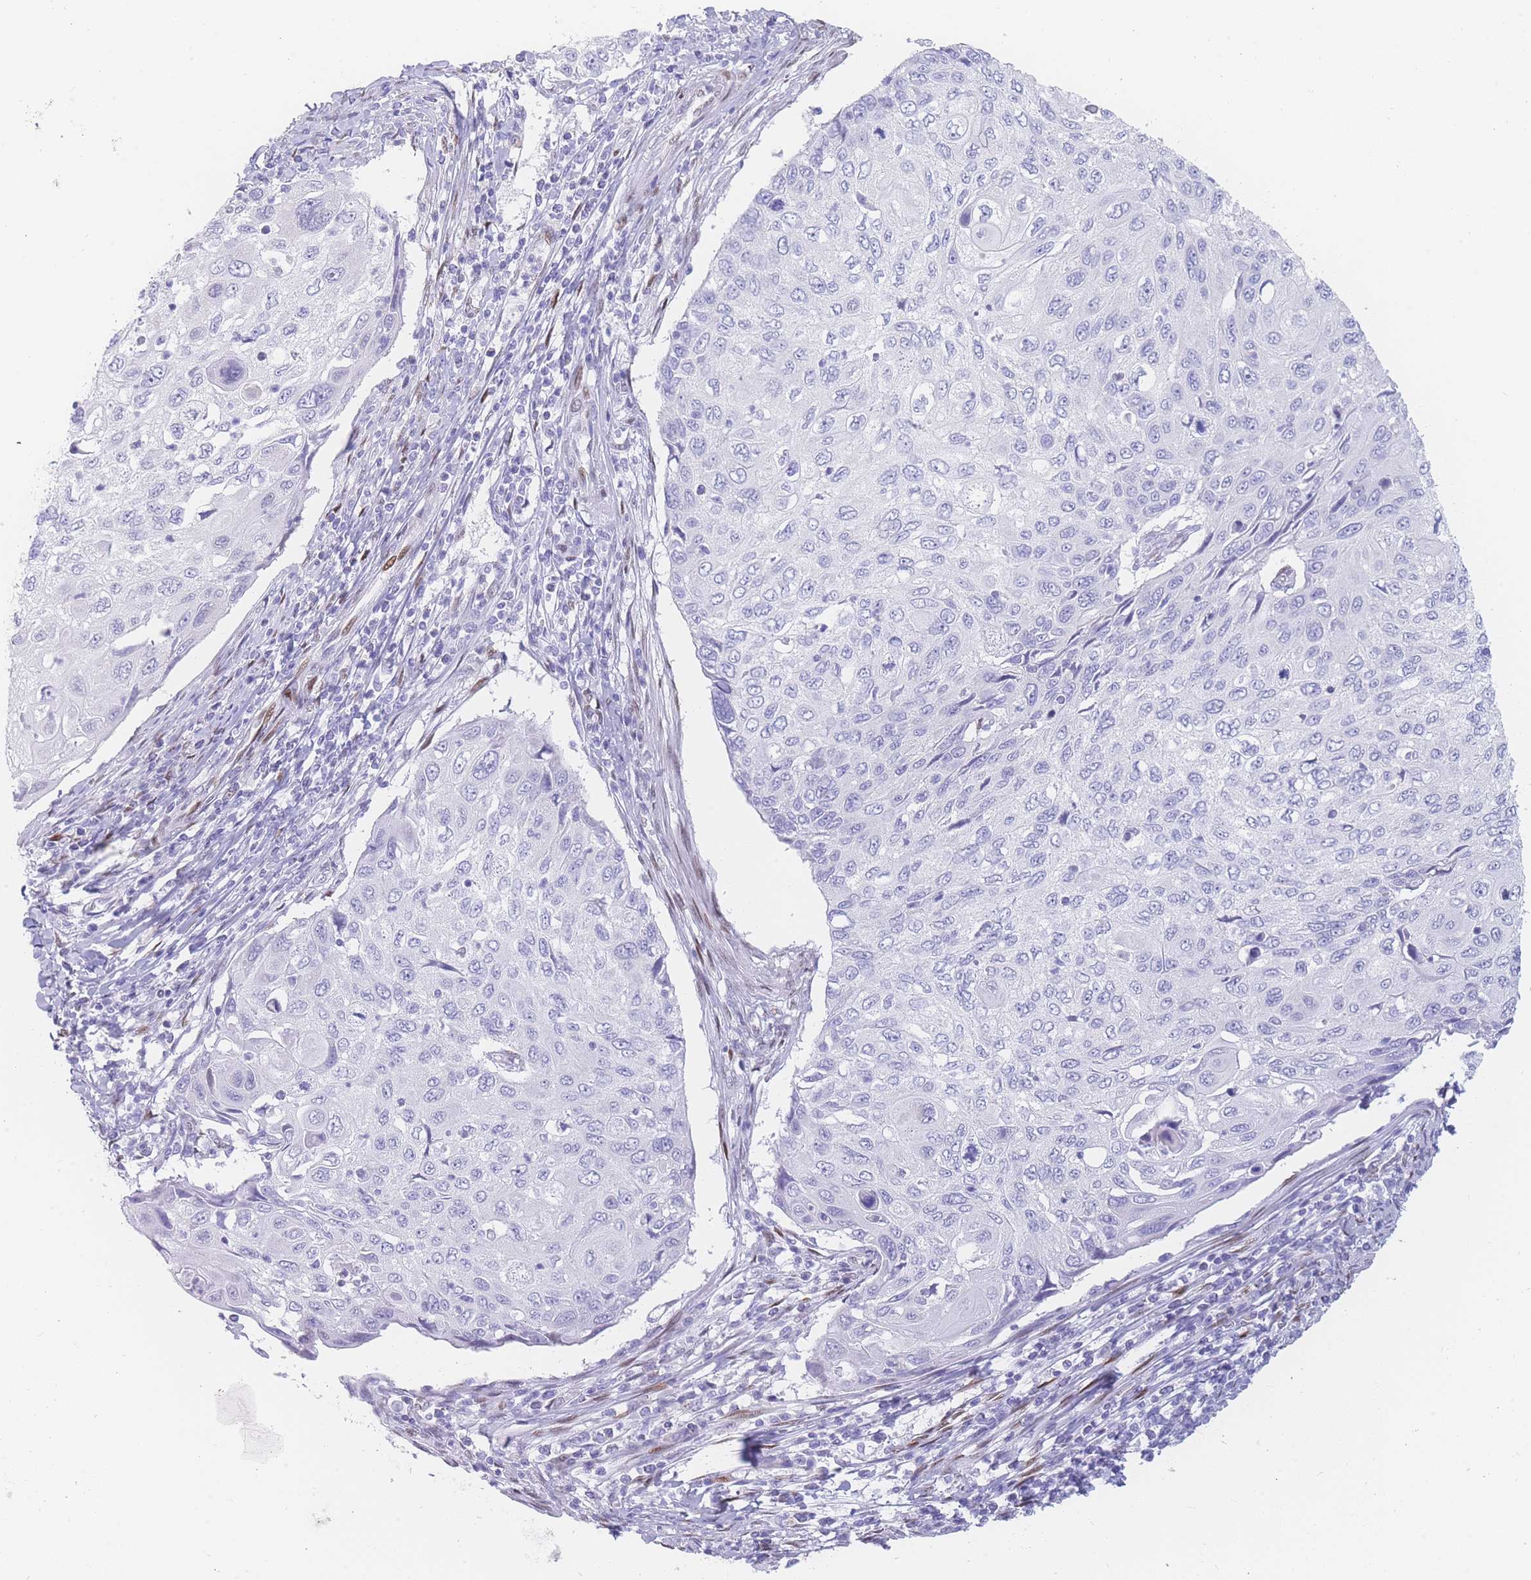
{"staining": {"intensity": "negative", "quantity": "none", "location": "none"}, "tissue": "cervical cancer", "cell_type": "Tumor cells", "image_type": "cancer", "snomed": [{"axis": "morphology", "description": "Squamous cell carcinoma, NOS"}, {"axis": "topography", "description": "Cervix"}], "caption": "Tumor cells show no significant protein expression in cervical cancer. Brightfield microscopy of immunohistochemistry stained with DAB (3,3'-diaminobenzidine) (brown) and hematoxylin (blue), captured at high magnification.", "gene": "PSMB5", "patient": {"sex": "female", "age": 70}}